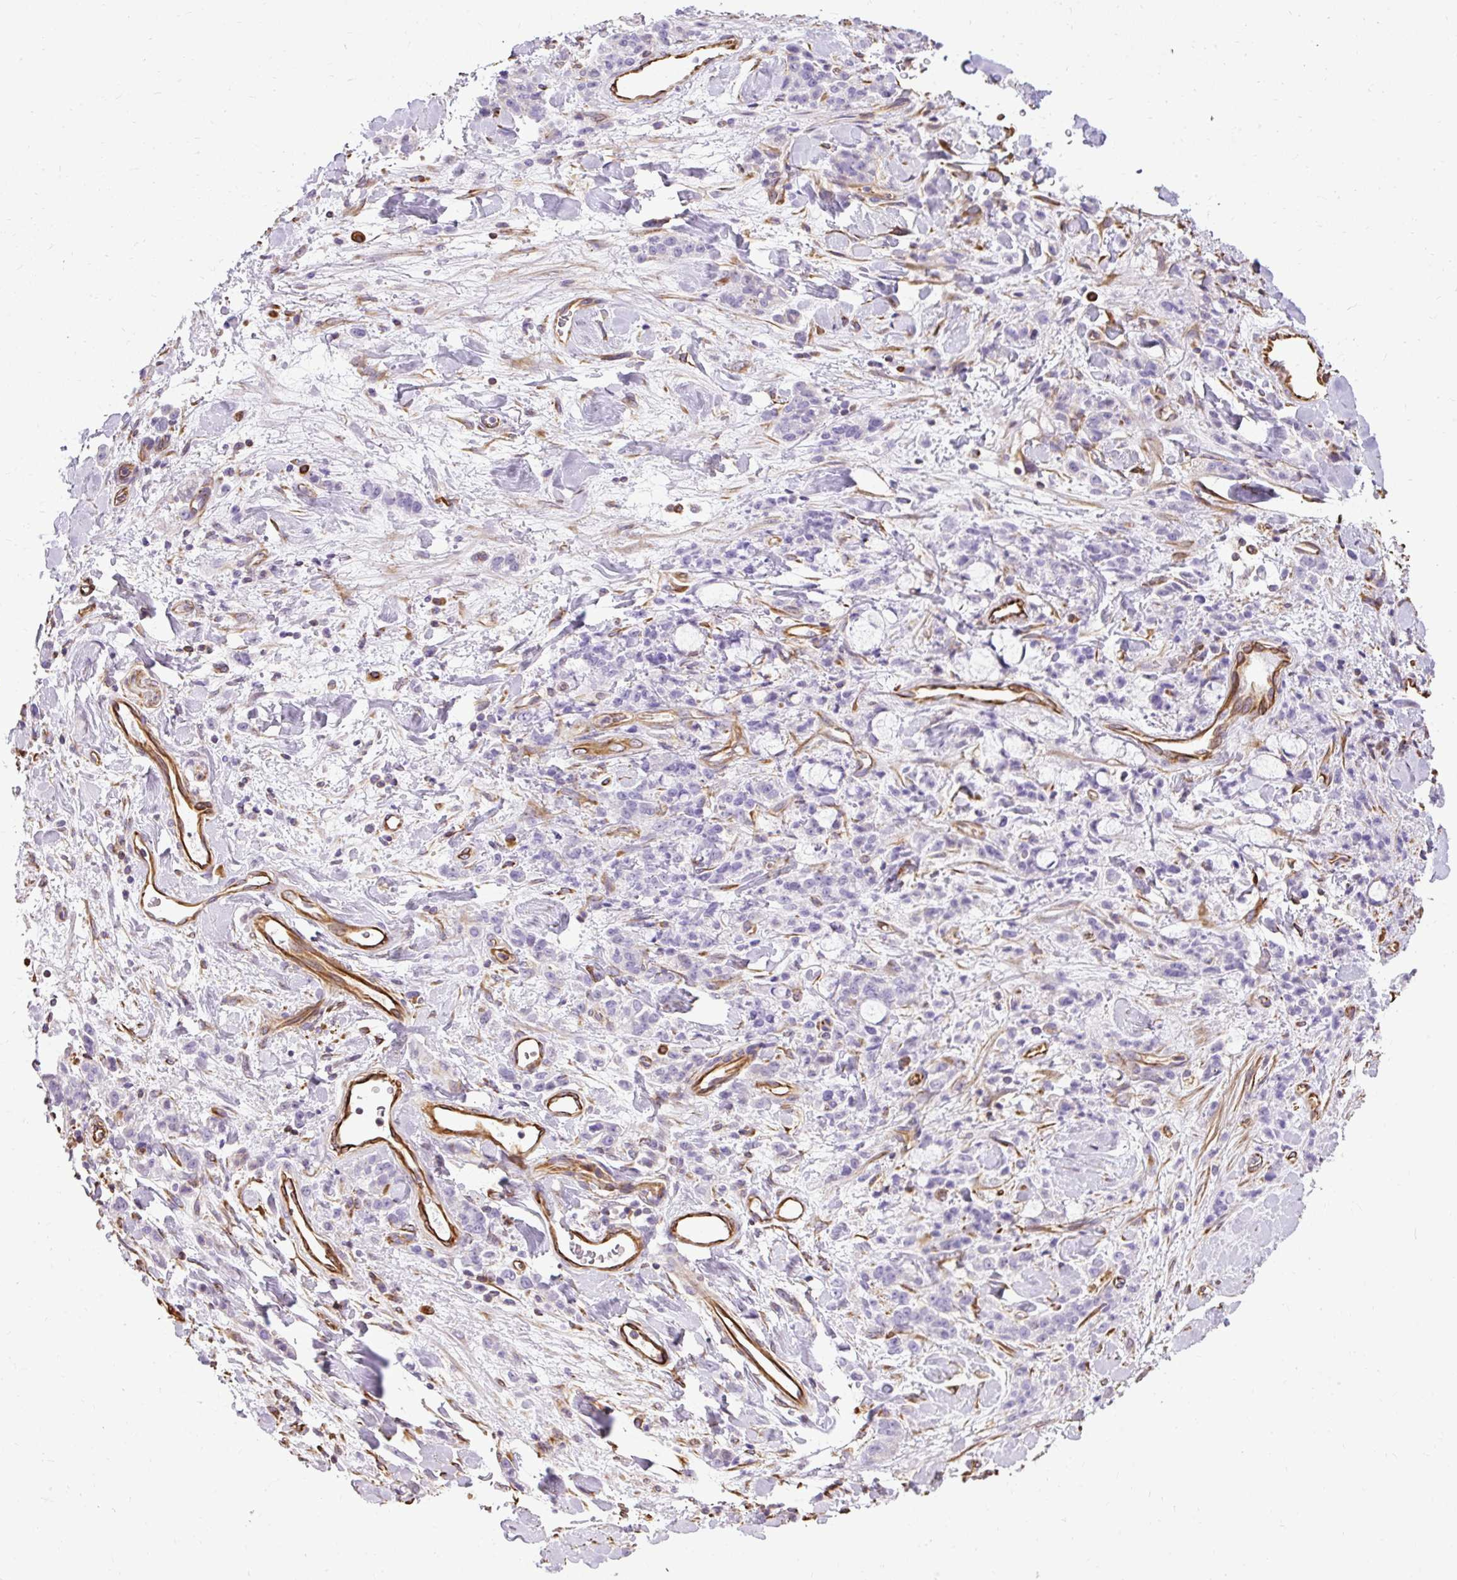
{"staining": {"intensity": "negative", "quantity": "none", "location": "none"}, "tissue": "stomach cancer", "cell_type": "Tumor cells", "image_type": "cancer", "snomed": [{"axis": "morphology", "description": "Normal tissue, NOS"}, {"axis": "morphology", "description": "Adenocarcinoma, NOS"}, {"axis": "topography", "description": "Stomach"}], "caption": "DAB (3,3'-diaminobenzidine) immunohistochemical staining of stomach cancer (adenocarcinoma) exhibits no significant staining in tumor cells.", "gene": "PLS1", "patient": {"sex": "male", "age": 82}}